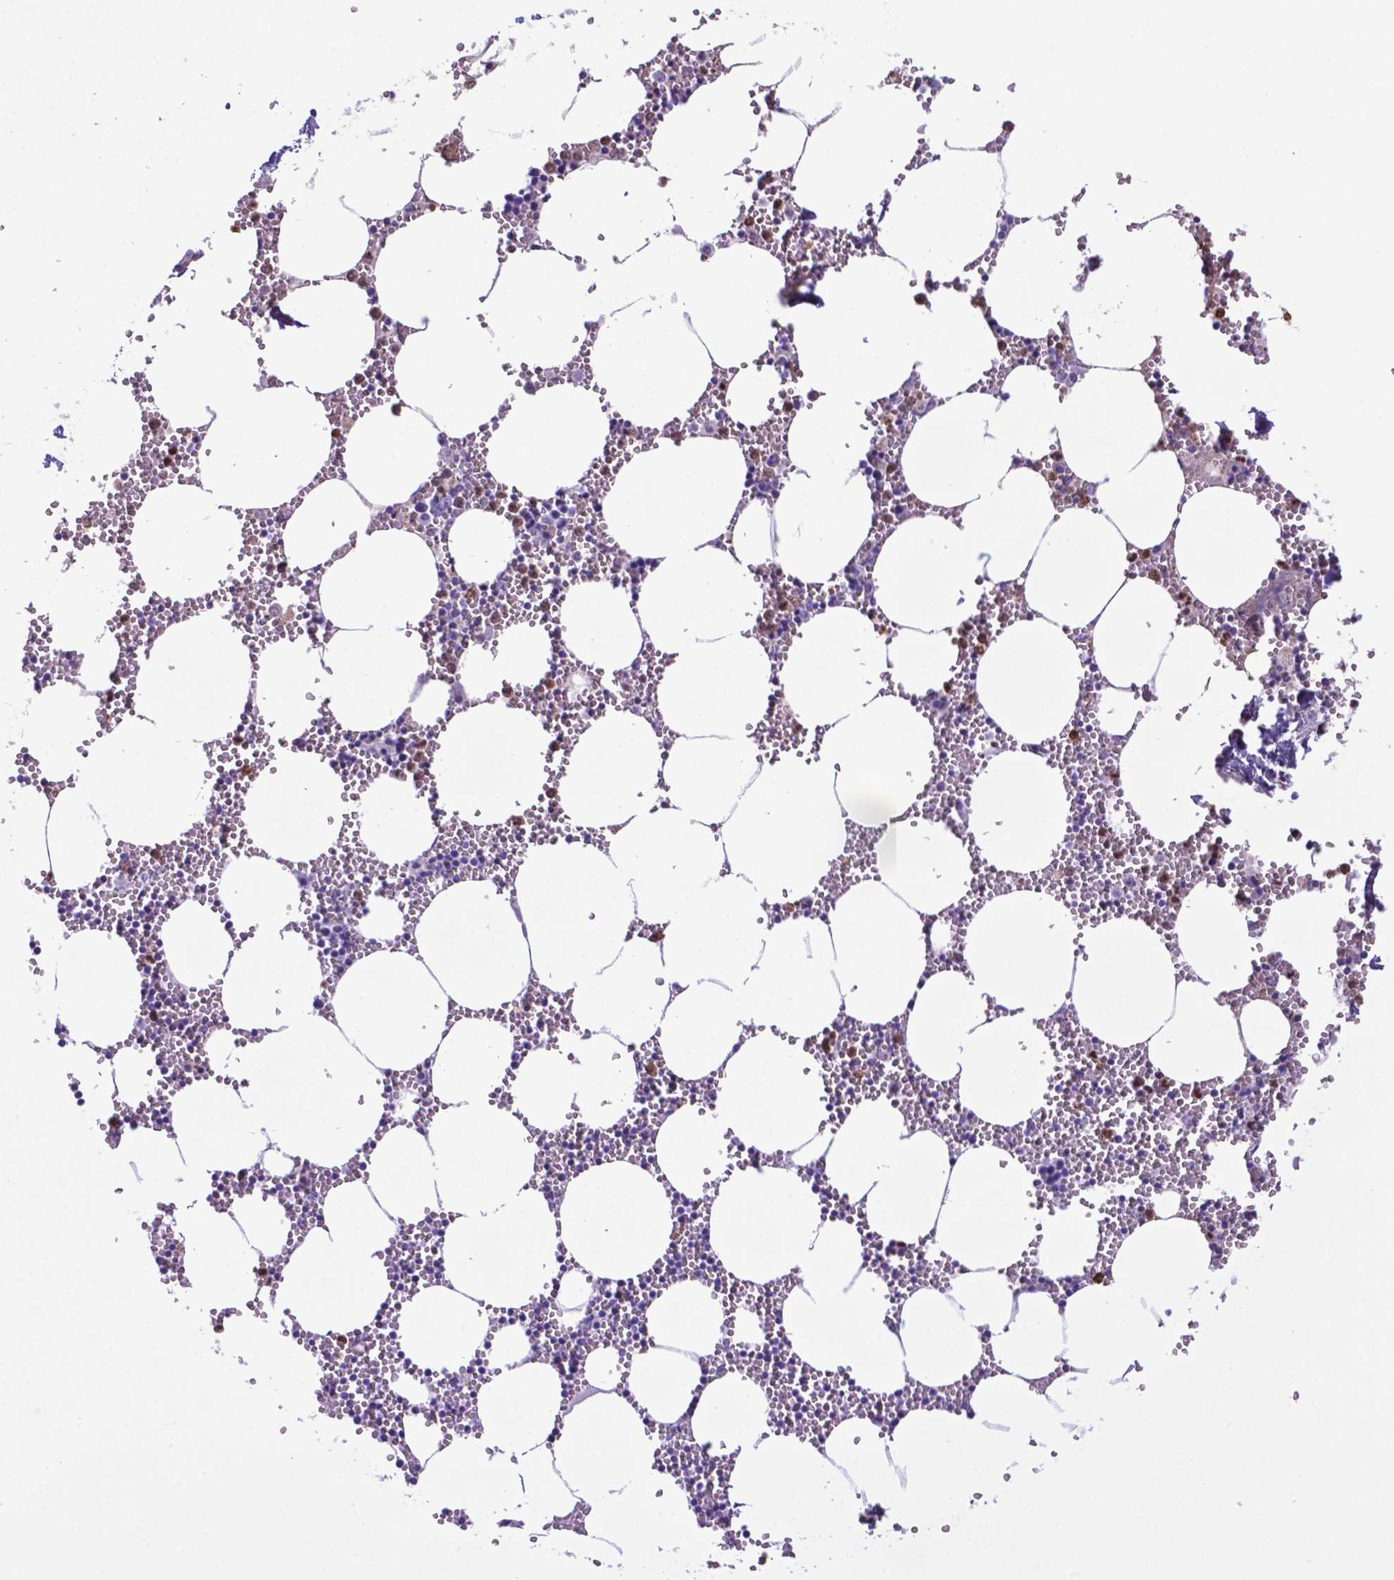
{"staining": {"intensity": "moderate", "quantity": "25%-75%", "location": "cytoplasmic/membranous"}, "tissue": "bone marrow", "cell_type": "Hematopoietic cells", "image_type": "normal", "snomed": [{"axis": "morphology", "description": "Normal tissue, NOS"}, {"axis": "topography", "description": "Bone marrow"}], "caption": "Immunohistochemical staining of benign human bone marrow demonstrates 25%-75% levels of moderate cytoplasmic/membranous protein staining in approximately 25%-75% of hematopoietic cells. The staining was performed using DAB to visualize the protein expression in brown, while the nuclei were stained in blue with hematoxylin (Magnification: 20x).", "gene": "LZTR1", "patient": {"sex": "male", "age": 54}}